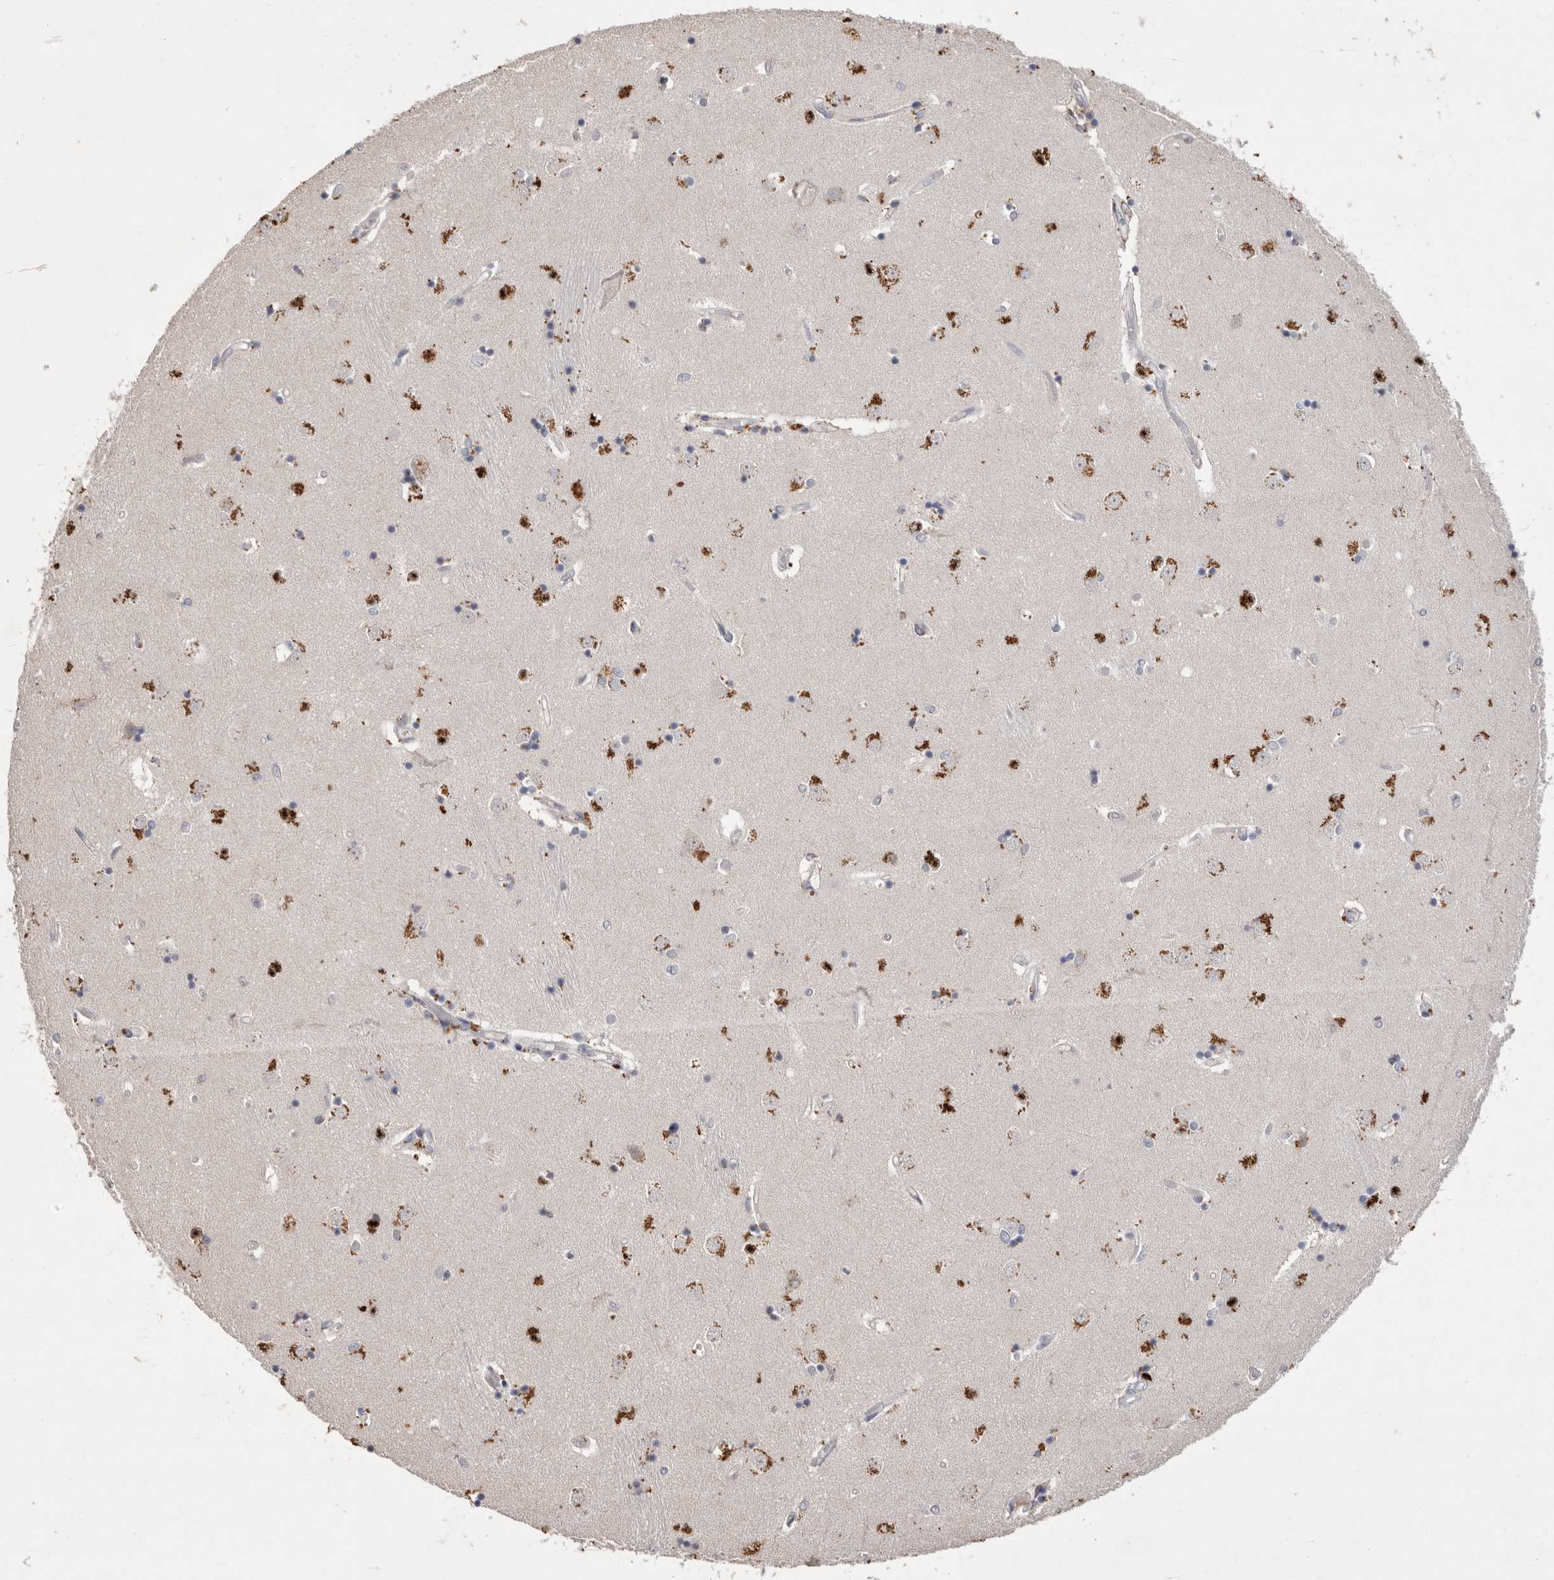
{"staining": {"intensity": "strong", "quantity": "<25%", "location": "nuclear"}, "tissue": "caudate", "cell_type": "Glial cells", "image_type": "normal", "snomed": [{"axis": "morphology", "description": "Normal tissue, NOS"}, {"axis": "topography", "description": "Lateral ventricle wall"}], "caption": "Glial cells display strong nuclear positivity in about <25% of cells in unremarkable caudate. Immunohistochemistry stains the protein in brown and the nuclei are stained blue.", "gene": "HUS1", "patient": {"sex": "male", "age": 45}}